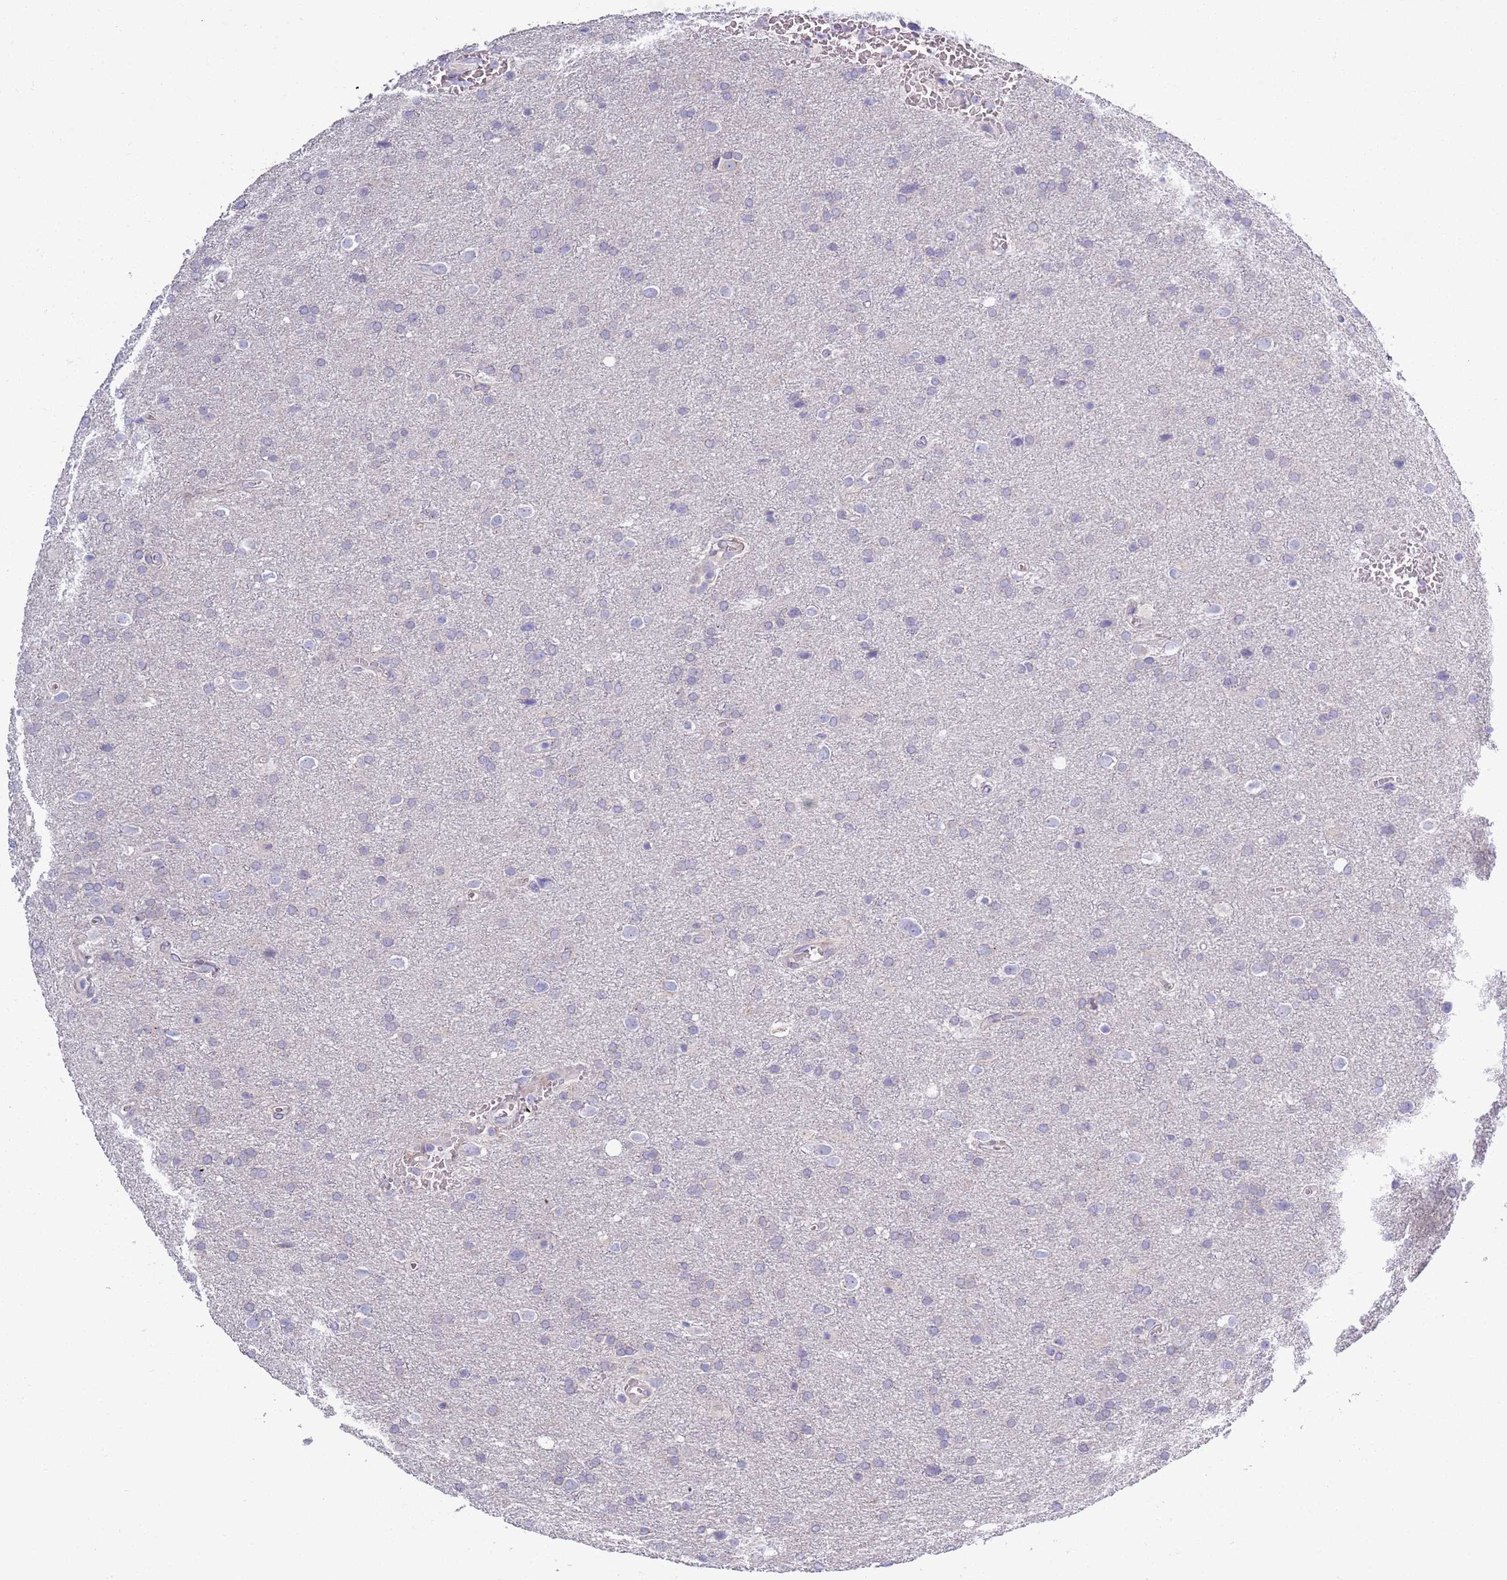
{"staining": {"intensity": "negative", "quantity": "none", "location": "none"}, "tissue": "glioma", "cell_type": "Tumor cells", "image_type": "cancer", "snomed": [{"axis": "morphology", "description": "Glioma, malignant, Low grade"}, {"axis": "topography", "description": "Brain"}], "caption": "DAB (3,3'-diaminobenzidine) immunohistochemical staining of glioma demonstrates no significant positivity in tumor cells.", "gene": "LTB", "patient": {"sex": "female", "age": 32}}